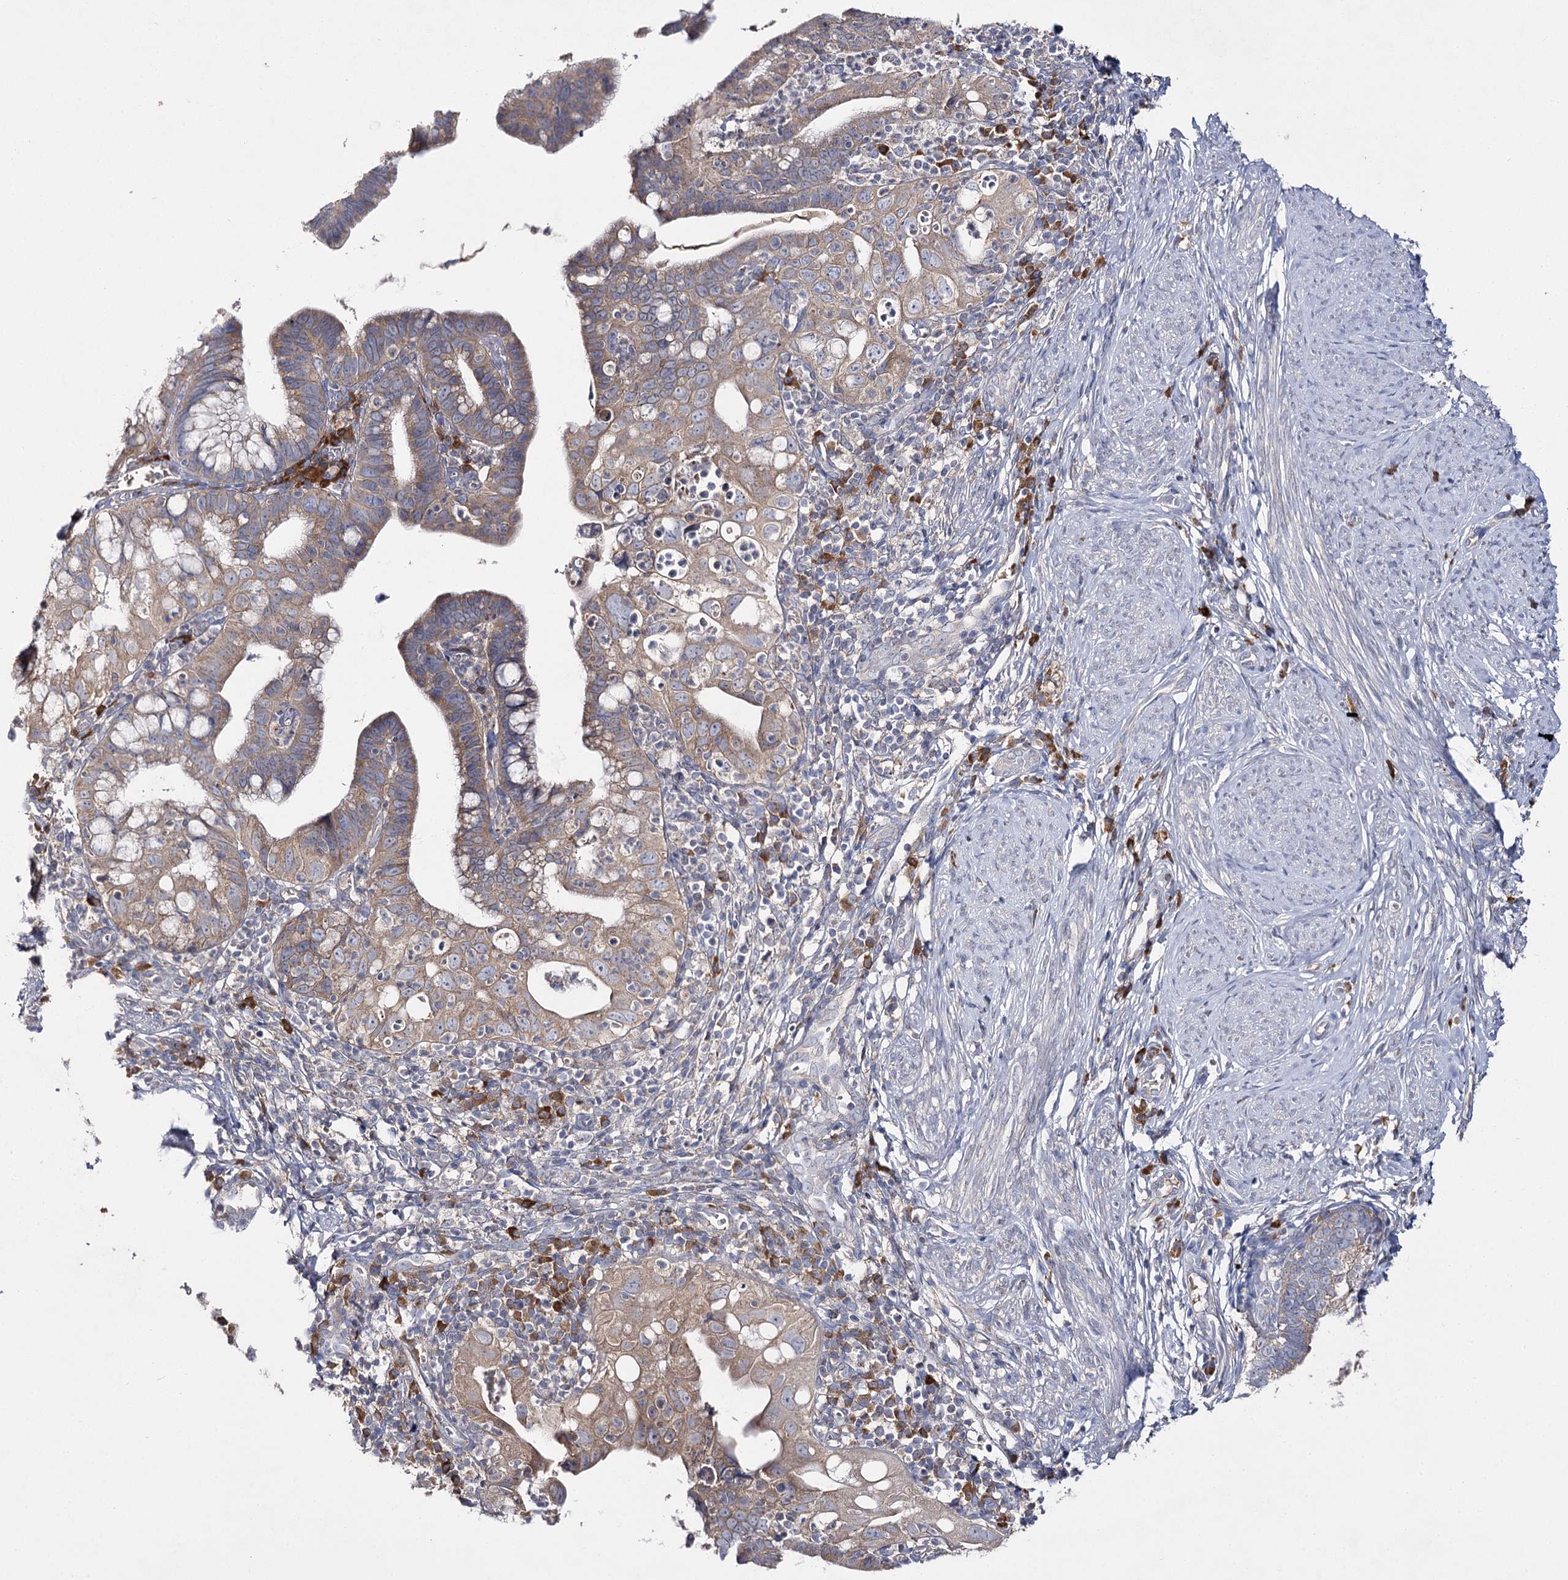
{"staining": {"intensity": "weak", "quantity": ">75%", "location": "cytoplasmic/membranous"}, "tissue": "cervical cancer", "cell_type": "Tumor cells", "image_type": "cancer", "snomed": [{"axis": "morphology", "description": "Adenocarcinoma, NOS"}, {"axis": "topography", "description": "Cervix"}], "caption": "This photomicrograph exhibits immunohistochemistry staining of human cervical adenocarcinoma, with low weak cytoplasmic/membranous staining in about >75% of tumor cells.", "gene": "IL1RAP", "patient": {"sex": "female", "age": 36}}